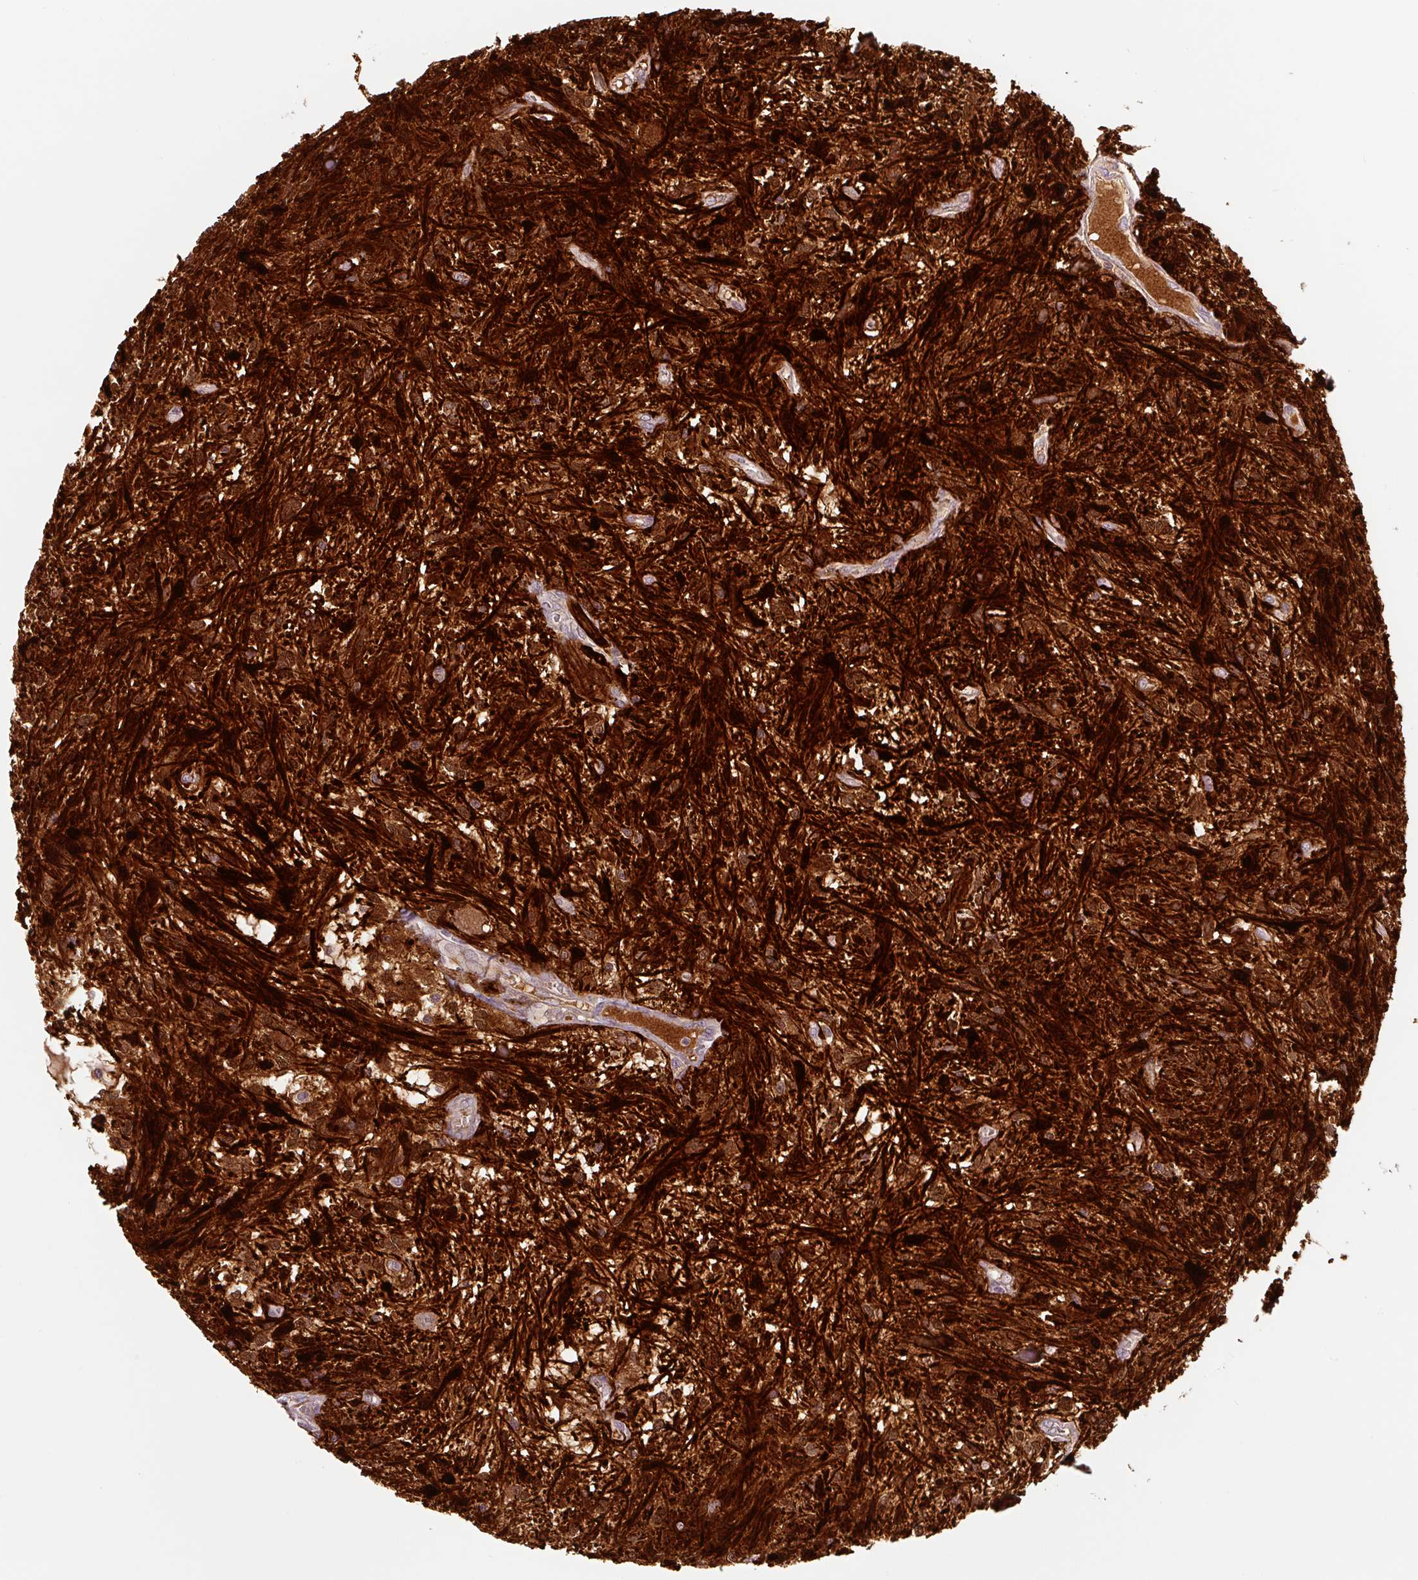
{"staining": {"intensity": "strong", "quantity": ">75%", "location": "cytoplasmic/membranous"}, "tissue": "glioma", "cell_type": "Tumor cells", "image_type": "cancer", "snomed": [{"axis": "morphology", "description": "Glioma, malignant, Low grade"}, {"axis": "topography", "description": "Cerebellum"}], "caption": "This histopathology image displays IHC staining of malignant glioma (low-grade), with high strong cytoplasmic/membranous expression in approximately >75% of tumor cells.", "gene": "FABP7", "patient": {"sex": "female", "age": 14}}